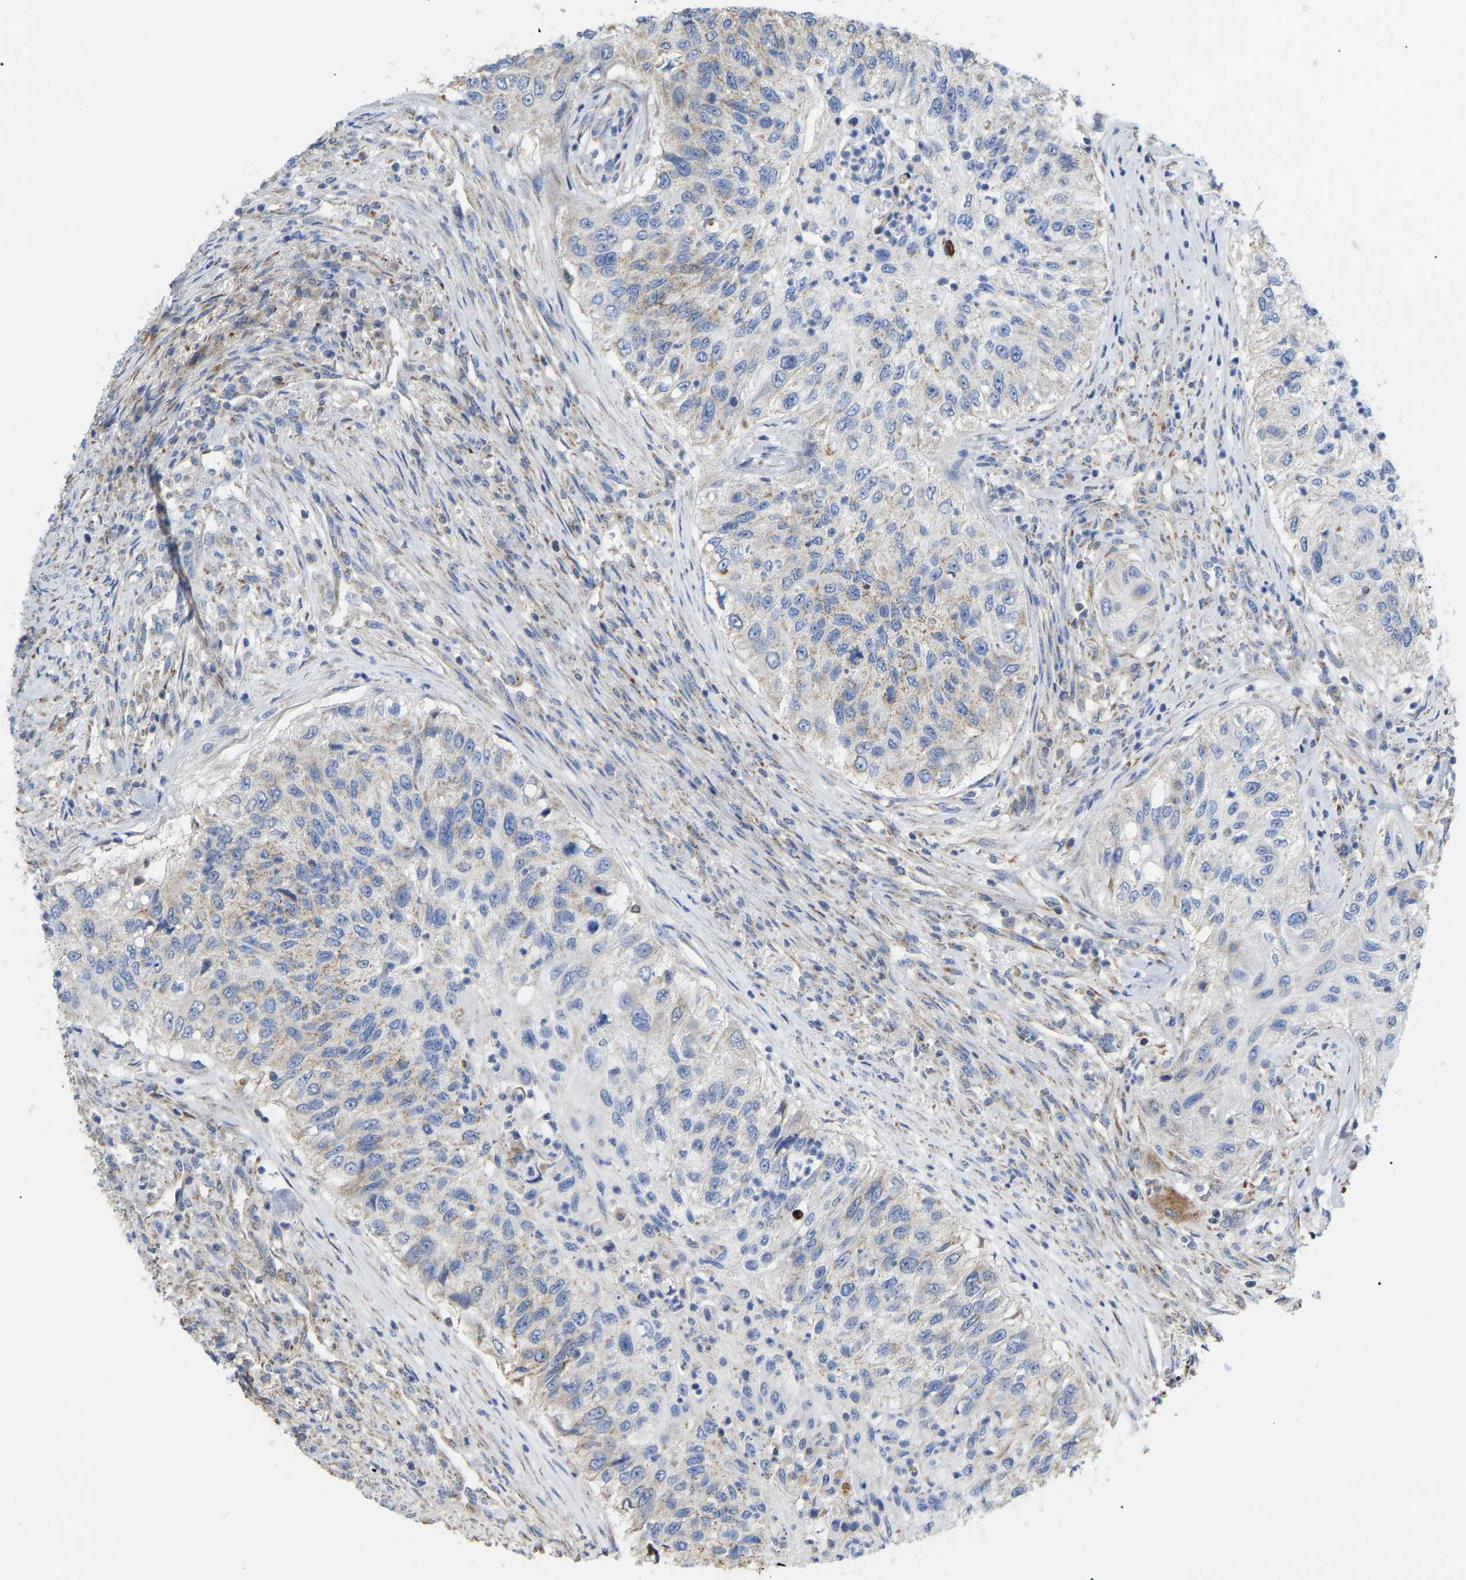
{"staining": {"intensity": "weak", "quantity": "<25%", "location": "cytoplasmic/membranous"}, "tissue": "urothelial cancer", "cell_type": "Tumor cells", "image_type": "cancer", "snomed": [{"axis": "morphology", "description": "Urothelial carcinoma, High grade"}, {"axis": "topography", "description": "Urinary bladder"}], "caption": "Tumor cells are negative for brown protein staining in high-grade urothelial carcinoma.", "gene": "HIBADH", "patient": {"sex": "female", "age": 60}}